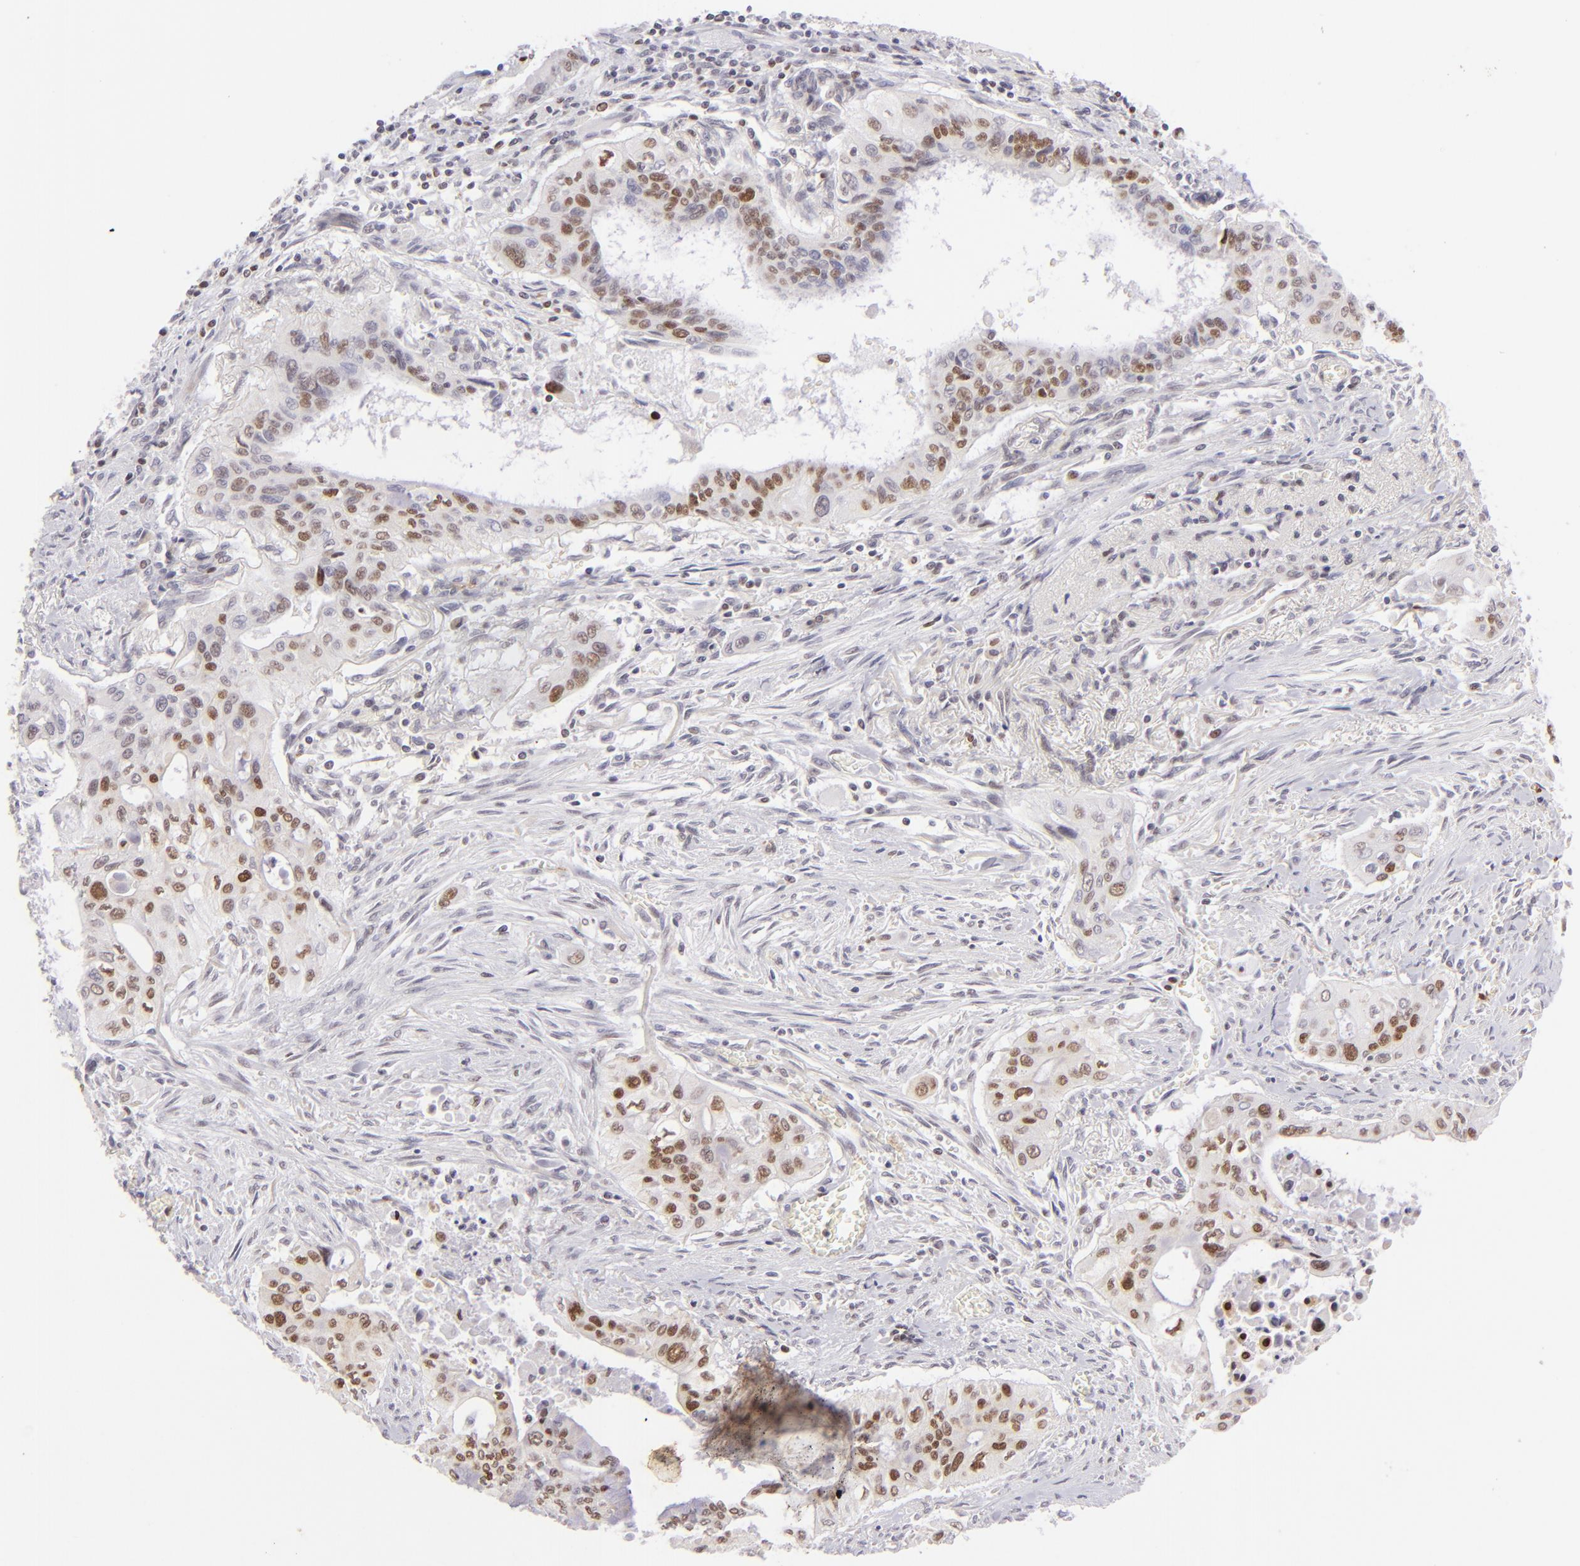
{"staining": {"intensity": "moderate", "quantity": "25%-75%", "location": "nuclear"}, "tissue": "pancreatic cancer", "cell_type": "Tumor cells", "image_type": "cancer", "snomed": [{"axis": "morphology", "description": "Adenocarcinoma, NOS"}, {"axis": "topography", "description": "Pancreas"}], "caption": "Immunohistochemistry photomicrograph of adenocarcinoma (pancreatic) stained for a protein (brown), which shows medium levels of moderate nuclear expression in approximately 25%-75% of tumor cells.", "gene": "POU2F1", "patient": {"sex": "male", "age": 77}}